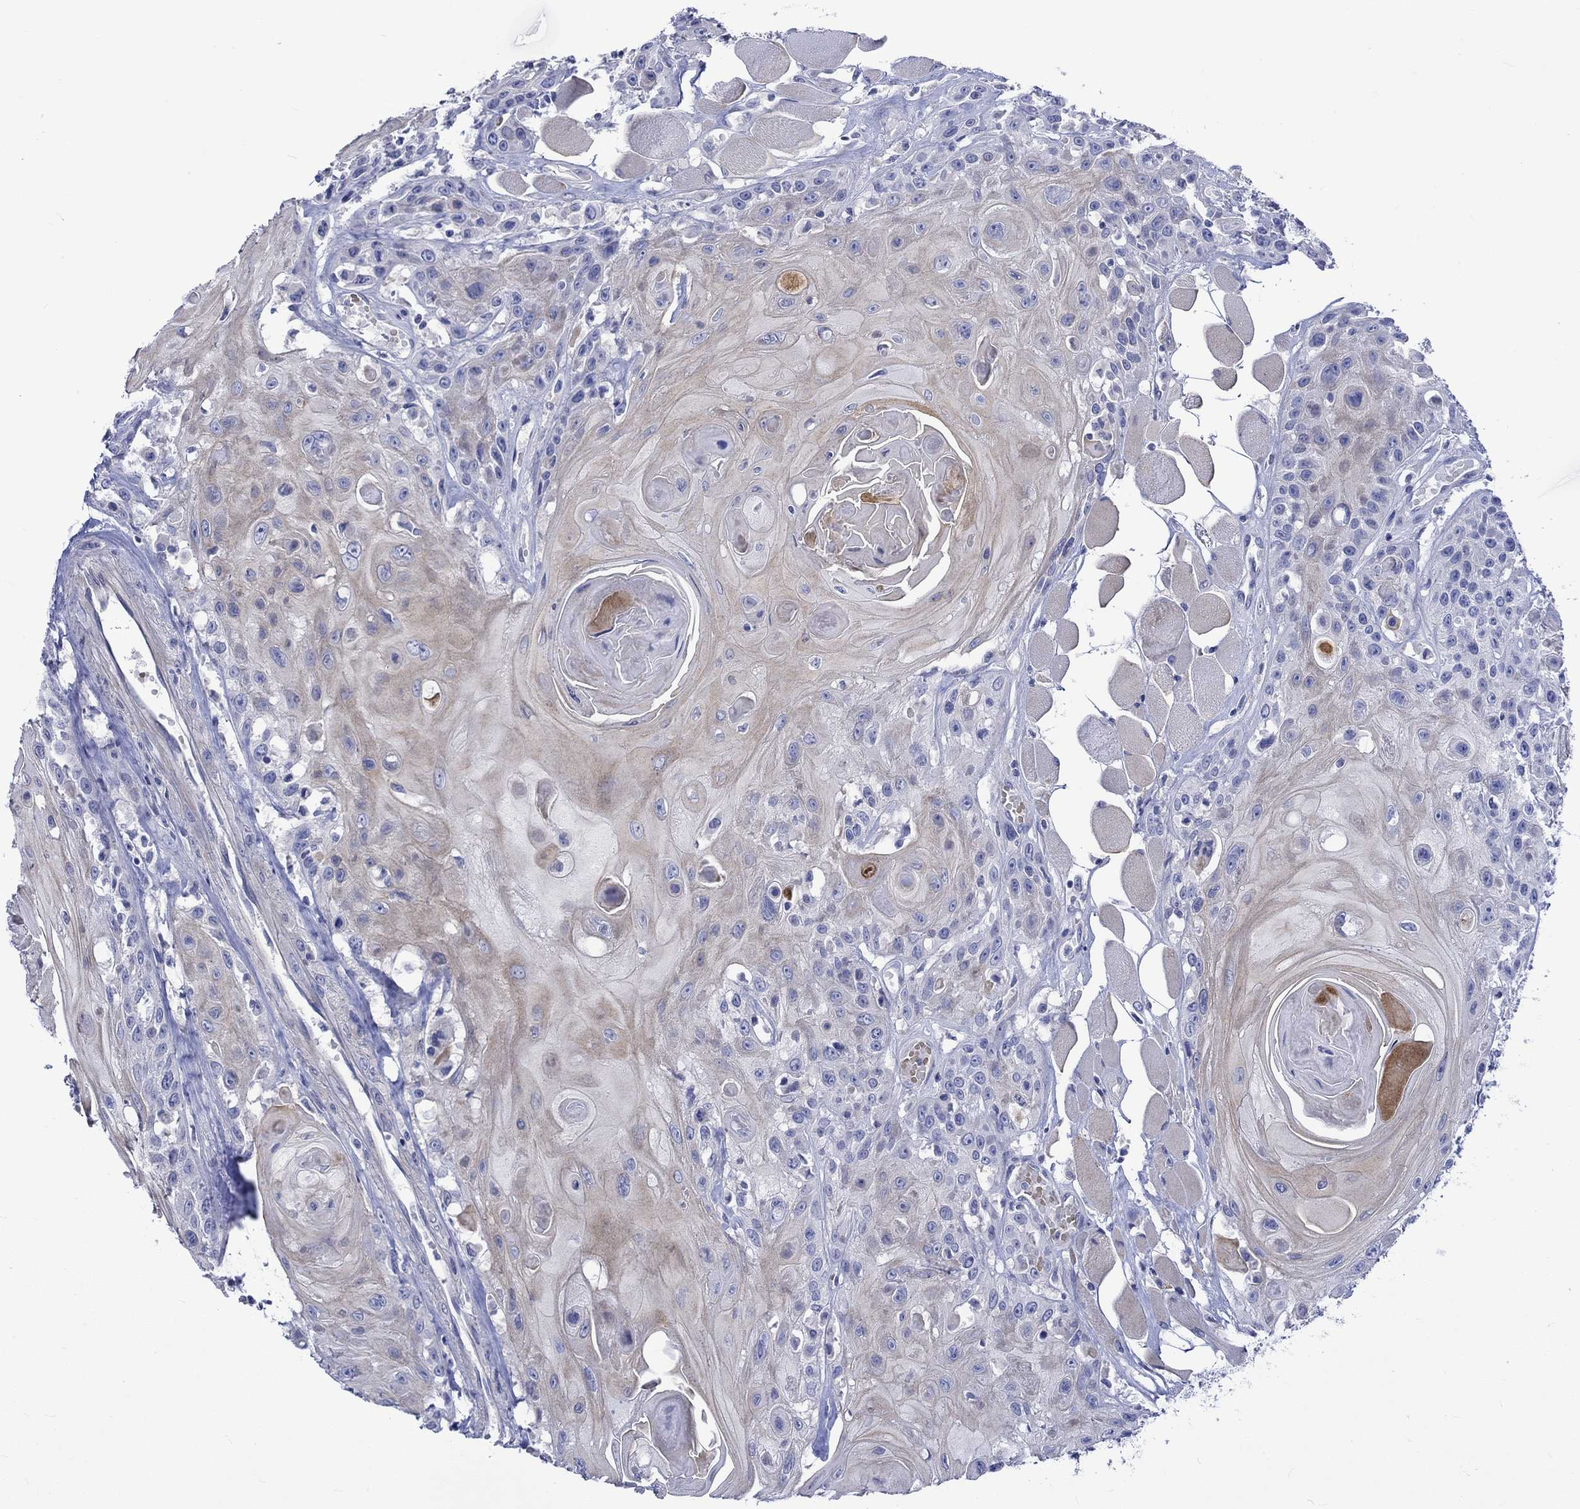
{"staining": {"intensity": "negative", "quantity": "none", "location": "none"}, "tissue": "head and neck cancer", "cell_type": "Tumor cells", "image_type": "cancer", "snomed": [{"axis": "morphology", "description": "Squamous cell carcinoma, NOS"}, {"axis": "topography", "description": "Head-Neck"}], "caption": "DAB immunohistochemical staining of human head and neck squamous cell carcinoma displays no significant positivity in tumor cells. (IHC, brightfield microscopy, high magnification).", "gene": "NRIP3", "patient": {"sex": "female", "age": 59}}